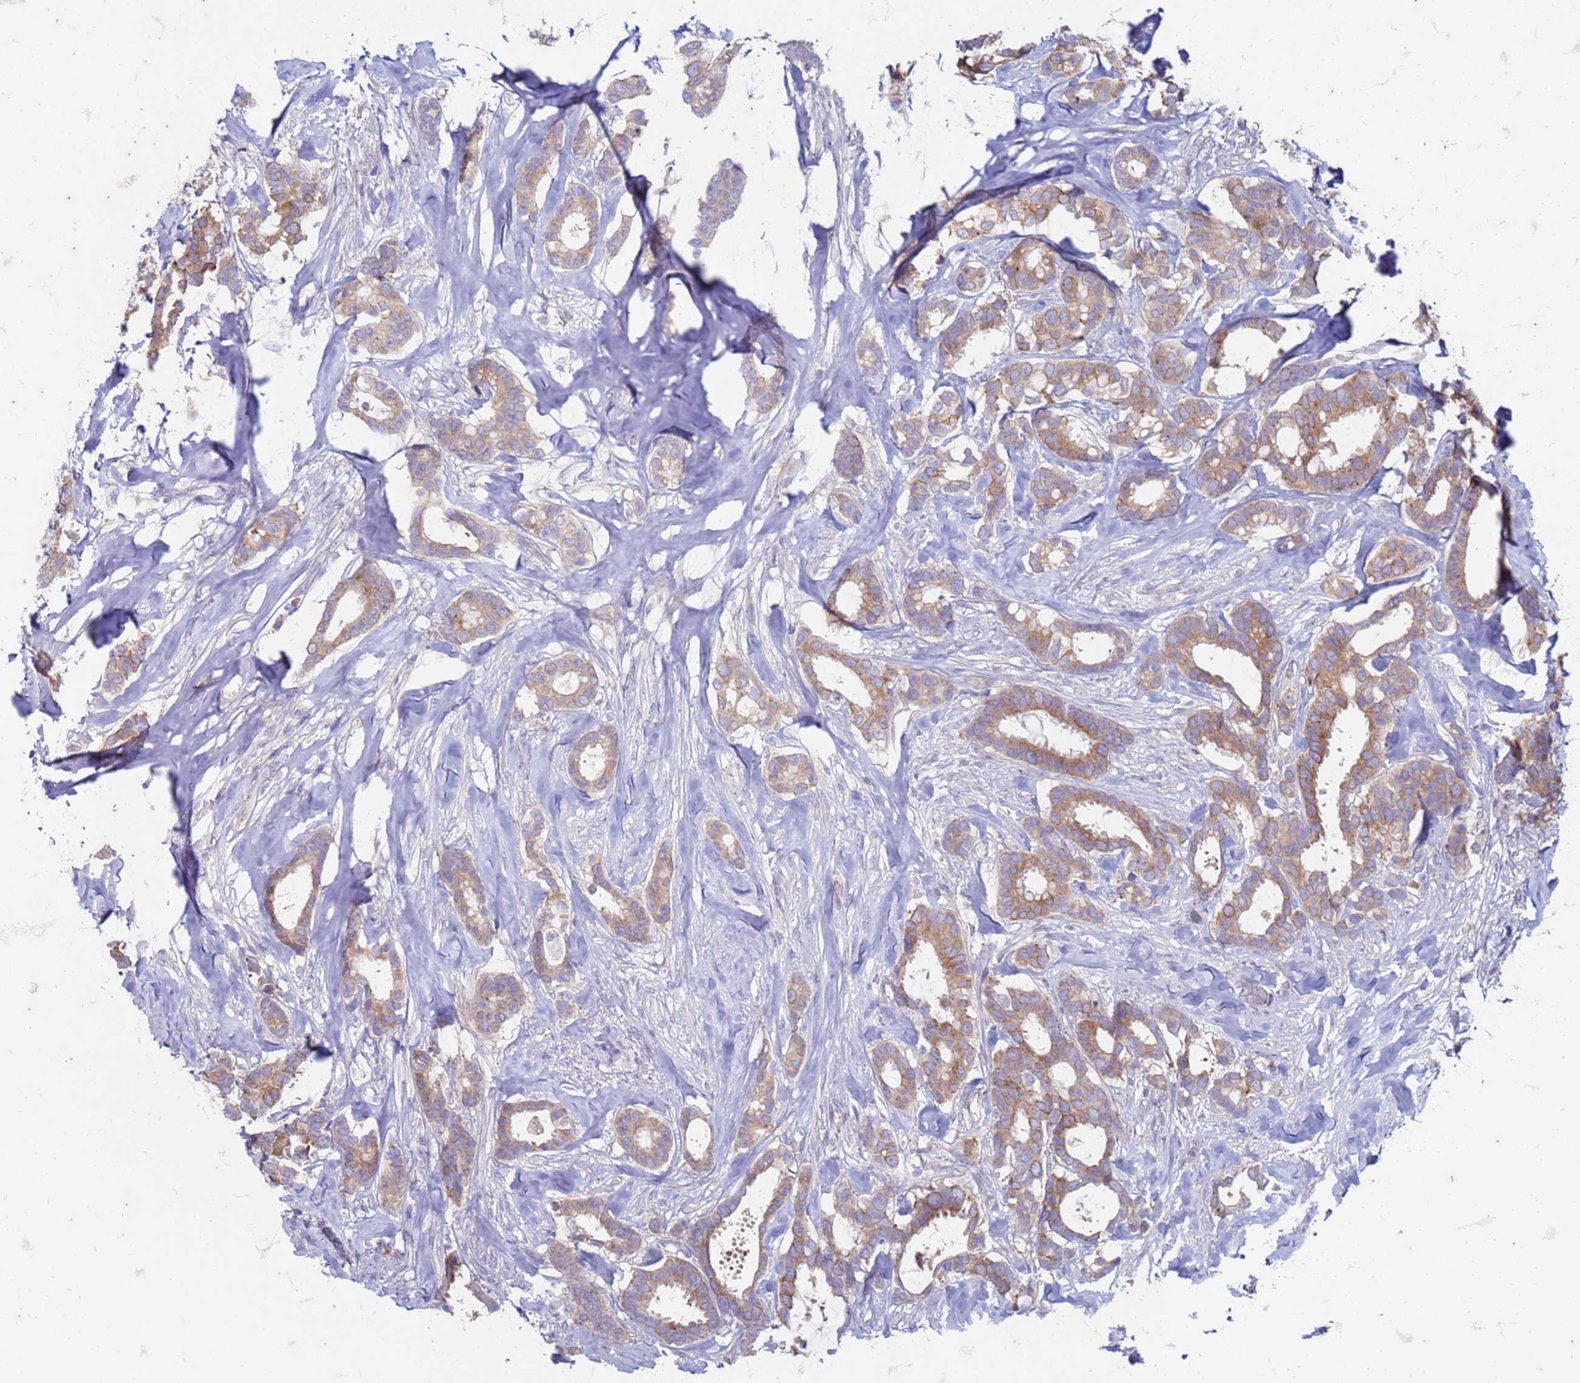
{"staining": {"intensity": "moderate", "quantity": "25%-75%", "location": "cytoplasmic/membranous"}, "tissue": "breast cancer", "cell_type": "Tumor cells", "image_type": "cancer", "snomed": [{"axis": "morphology", "description": "Duct carcinoma"}, {"axis": "topography", "description": "Breast"}], "caption": "An image of intraductal carcinoma (breast) stained for a protein exhibits moderate cytoplasmic/membranous brown staining in tumor cells.", "gene": "SUCO", "patient": {"sex": "female", "age": 87}}